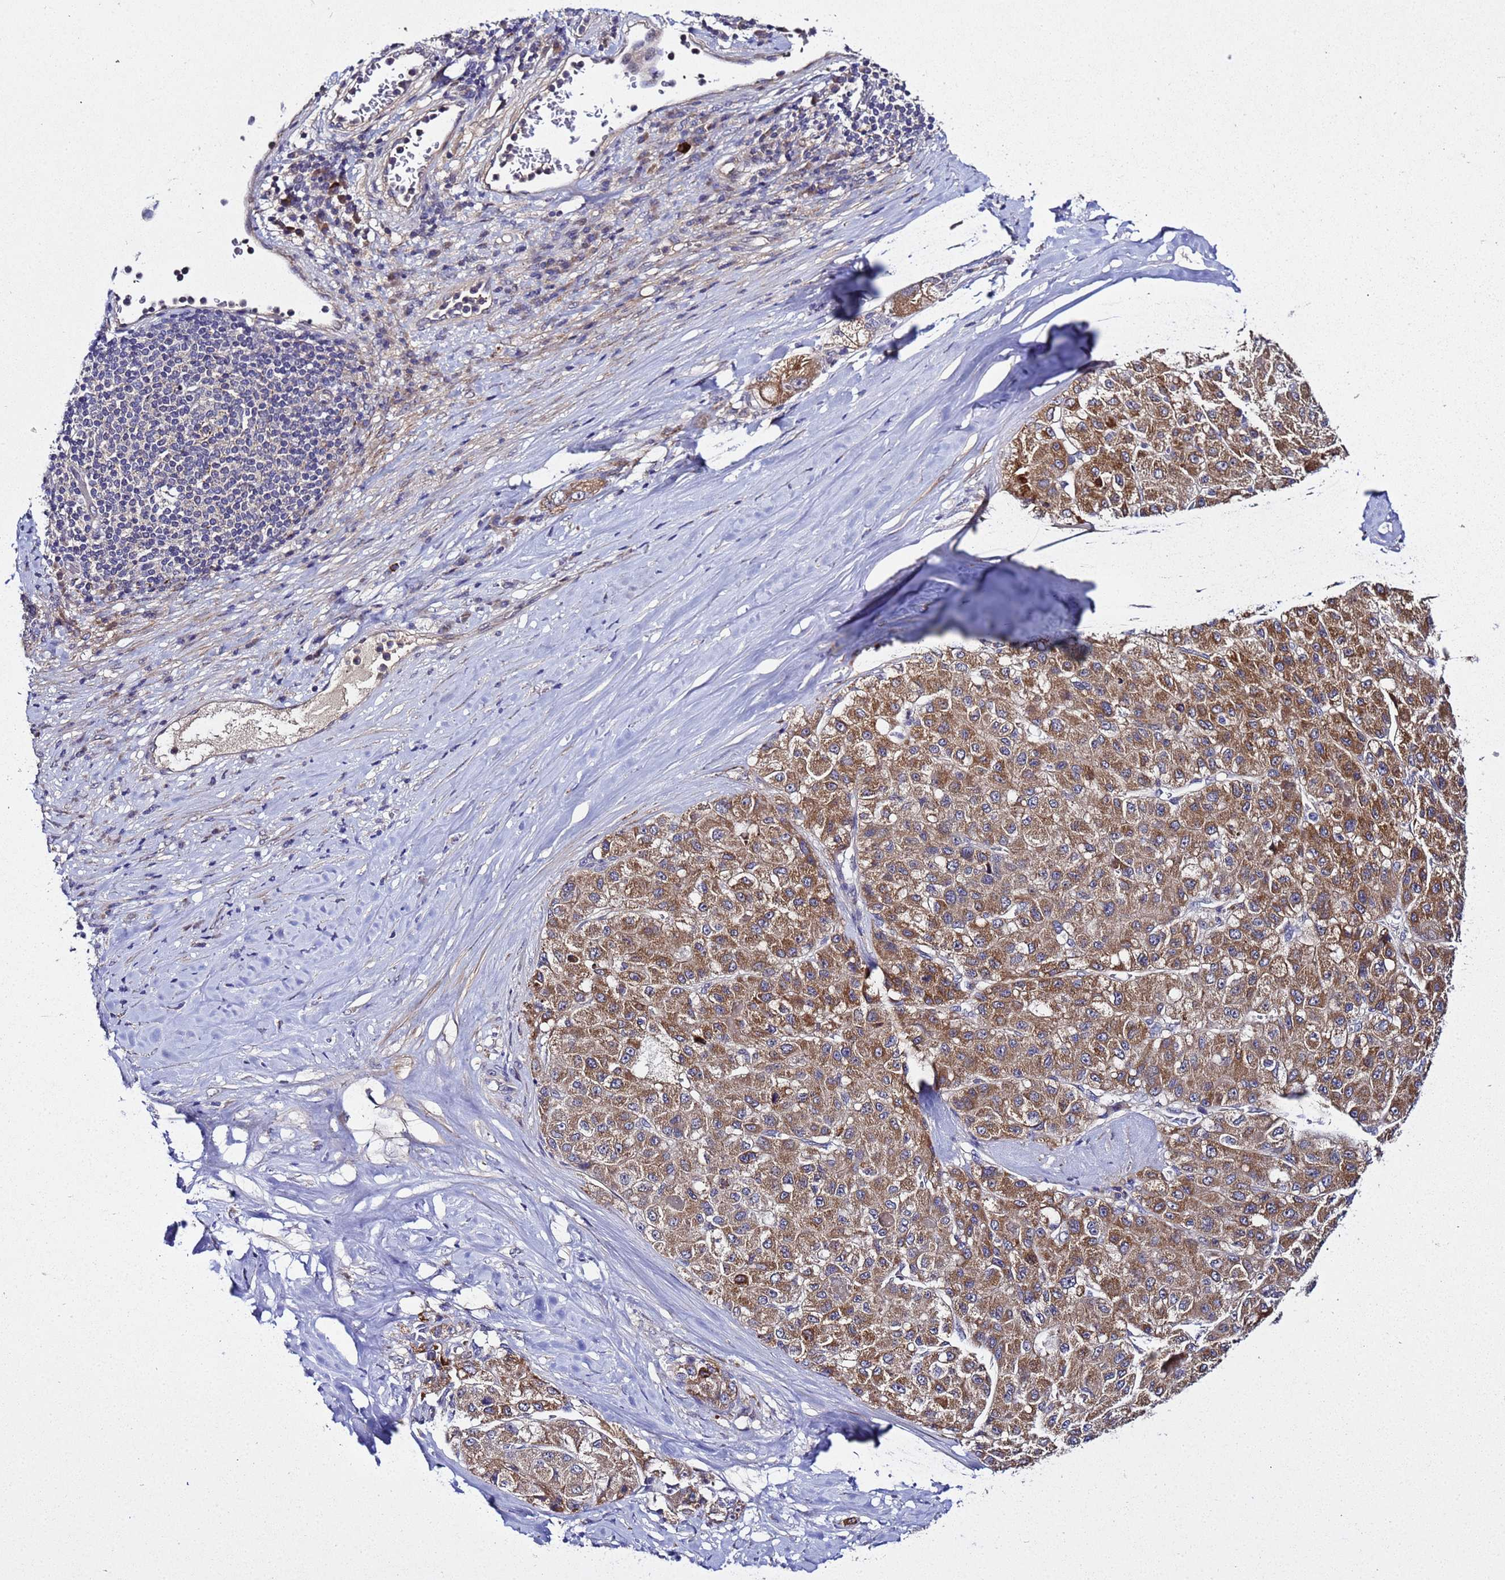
{"staining": {"intensity": "strong", "quantity": ">75%", "location": "cytoplasmic/membranous"}, "tissue": "liver cancer", "cell_type": "Tumor cells", "image_type": "cancer", "snomed": [{"axis": "morphology", "description": "Carcinoma, Hepatocellular, NOS"}, {"axis": "topography", "description": "Liver"}], "caption": "Immunohistochemical staining of human liver cancer exhibits high levels of strong cytoplasmic/membranous protein expression in about >75% of tumor cells.", "gene": "PLXDC2", "patient": {"sex": "male", "age": 80}}